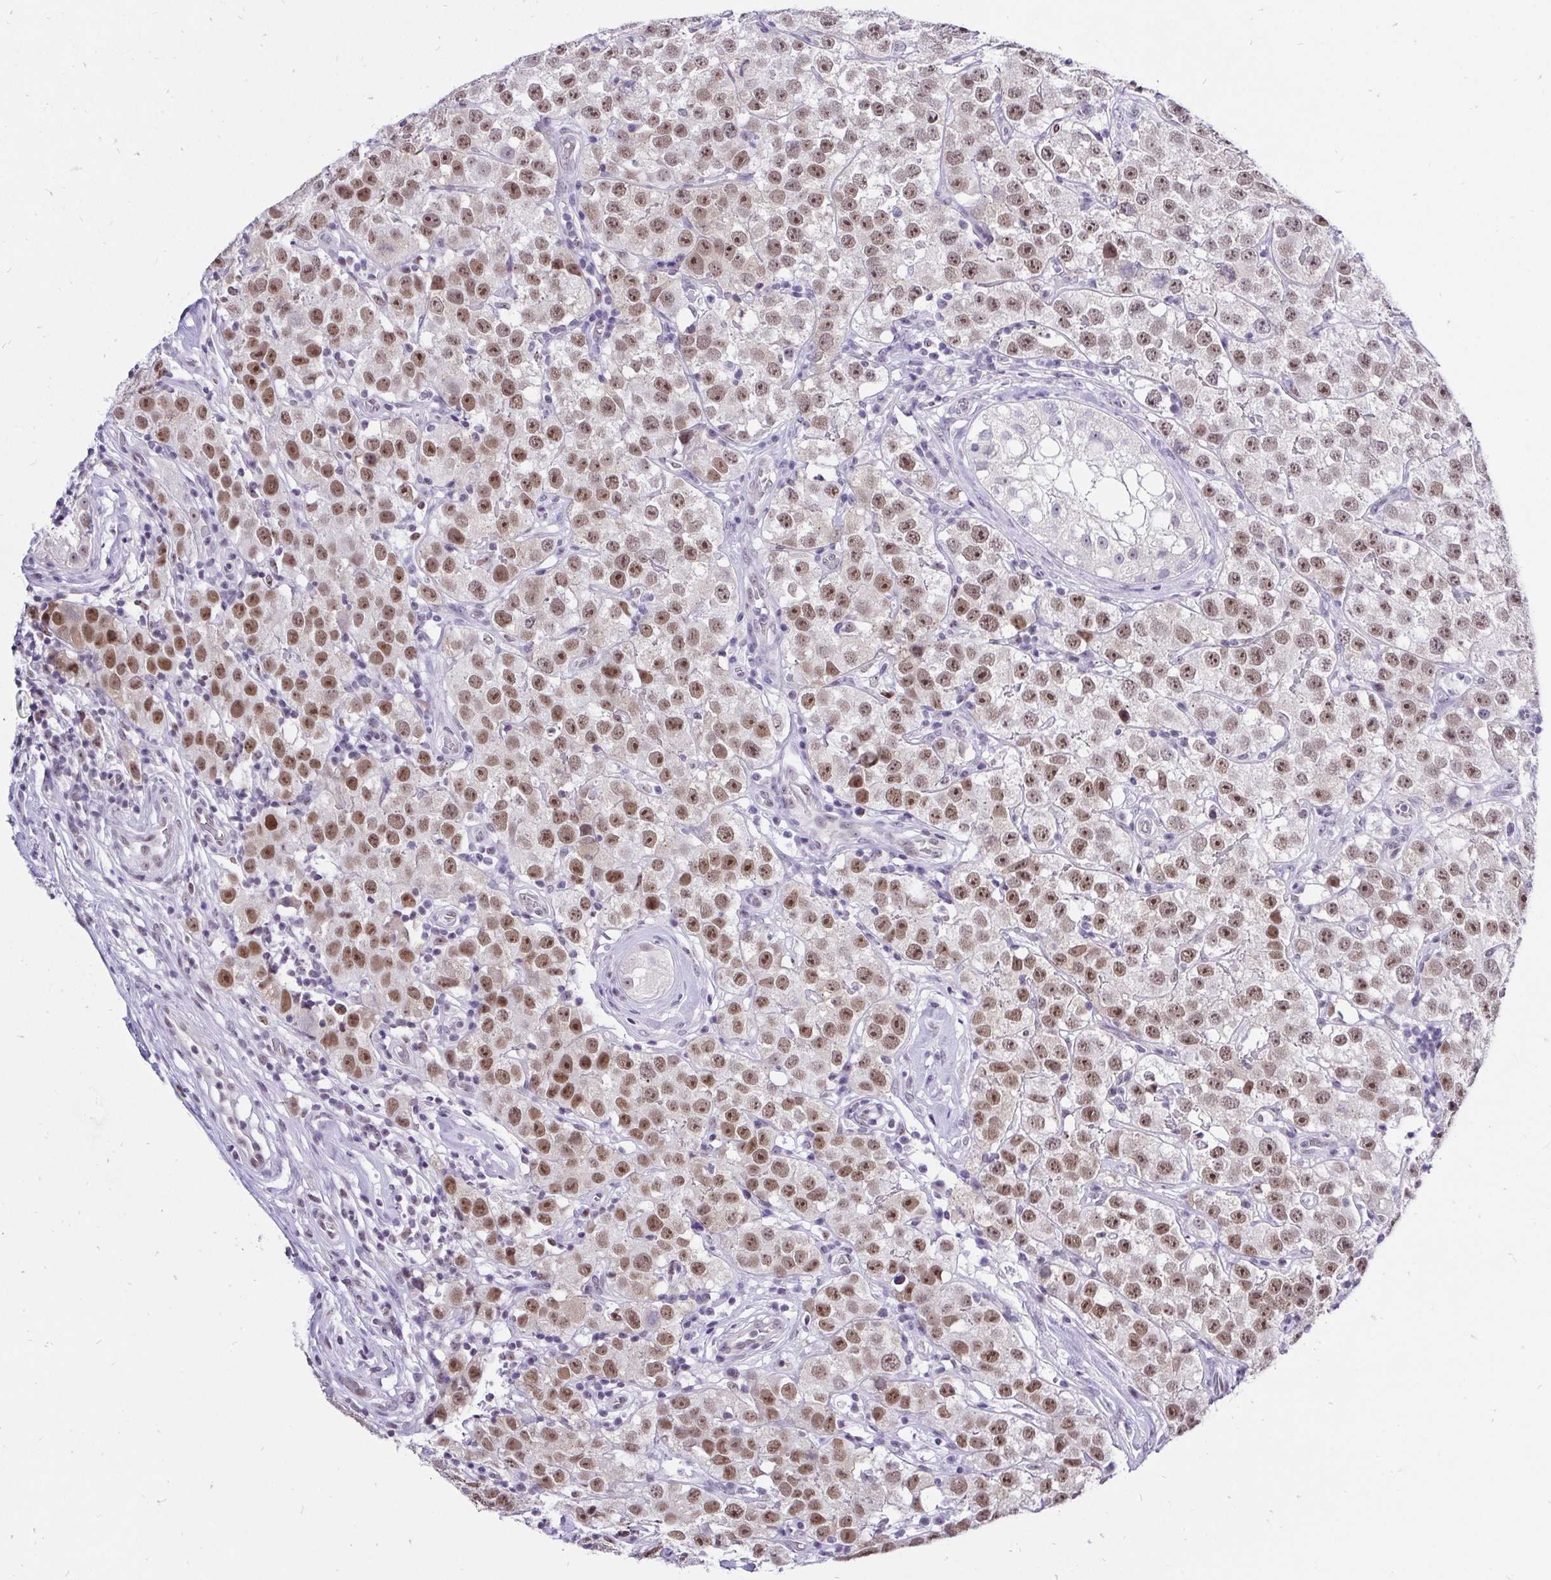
{"staining": {"intensity": "moderate", "quantity": ">75%", "location": "nuclear"}, "tissue": "testis cancer", "cell_type": "Tumor cells", "image_type": "cancer", "snomed": [{"axis": "morphology", "description": "Seminoma, NOS"}, {"axis": "topography", "description": "Testis"}], "caption": "Brown immunohistochemical staining in human testis cancer exhibits moderate nuclear expression in approximately >75% of tumor cells. Using DAB (brown) and hematoxylin (blue) stains, captured at high magnification using brightfield microscopy.", "gene": "ZNF860", "patient": {"sex": "male", "age": 34}}